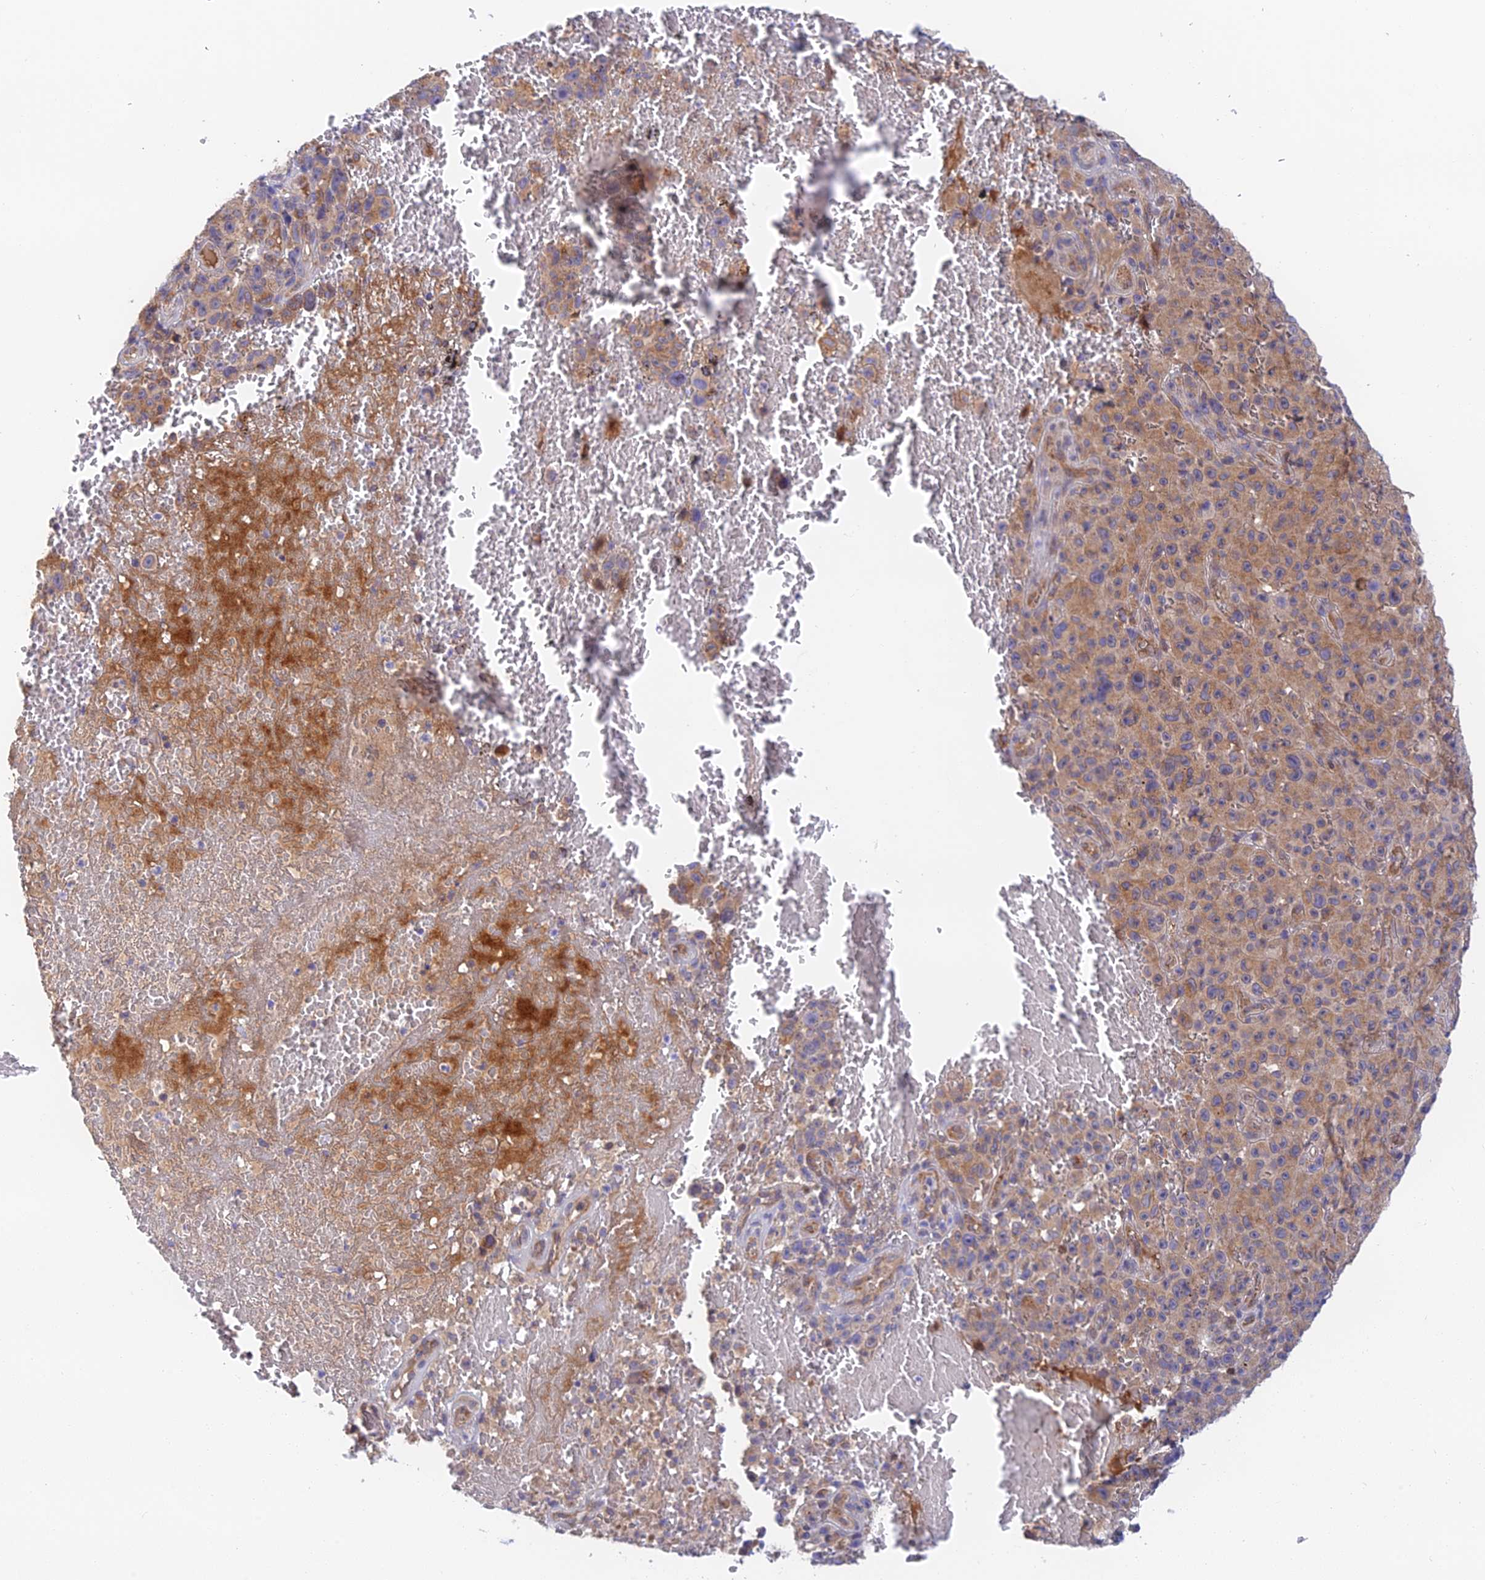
{"staining": {"intensity": "moderate", "quantity": ">75%", "location": "cytoplasmic/membranous"}, "tissue": "melanoma", "cell_type": "Tumor cells", "image_type": "cancer", "snomed": [{"axis": "morphology", "description": "Malignant melanoma, NOS"}, {"axis": "topography", "description": "Skin"}], "caption": "Immunohistochemical staining of human melanoma exhibits medium levels of moderate cytoplasmic/membranous expression in approximately >75% of tumor cells.", "gene": "RANBP6", "patient": {"sex": "female", "age": 82}}